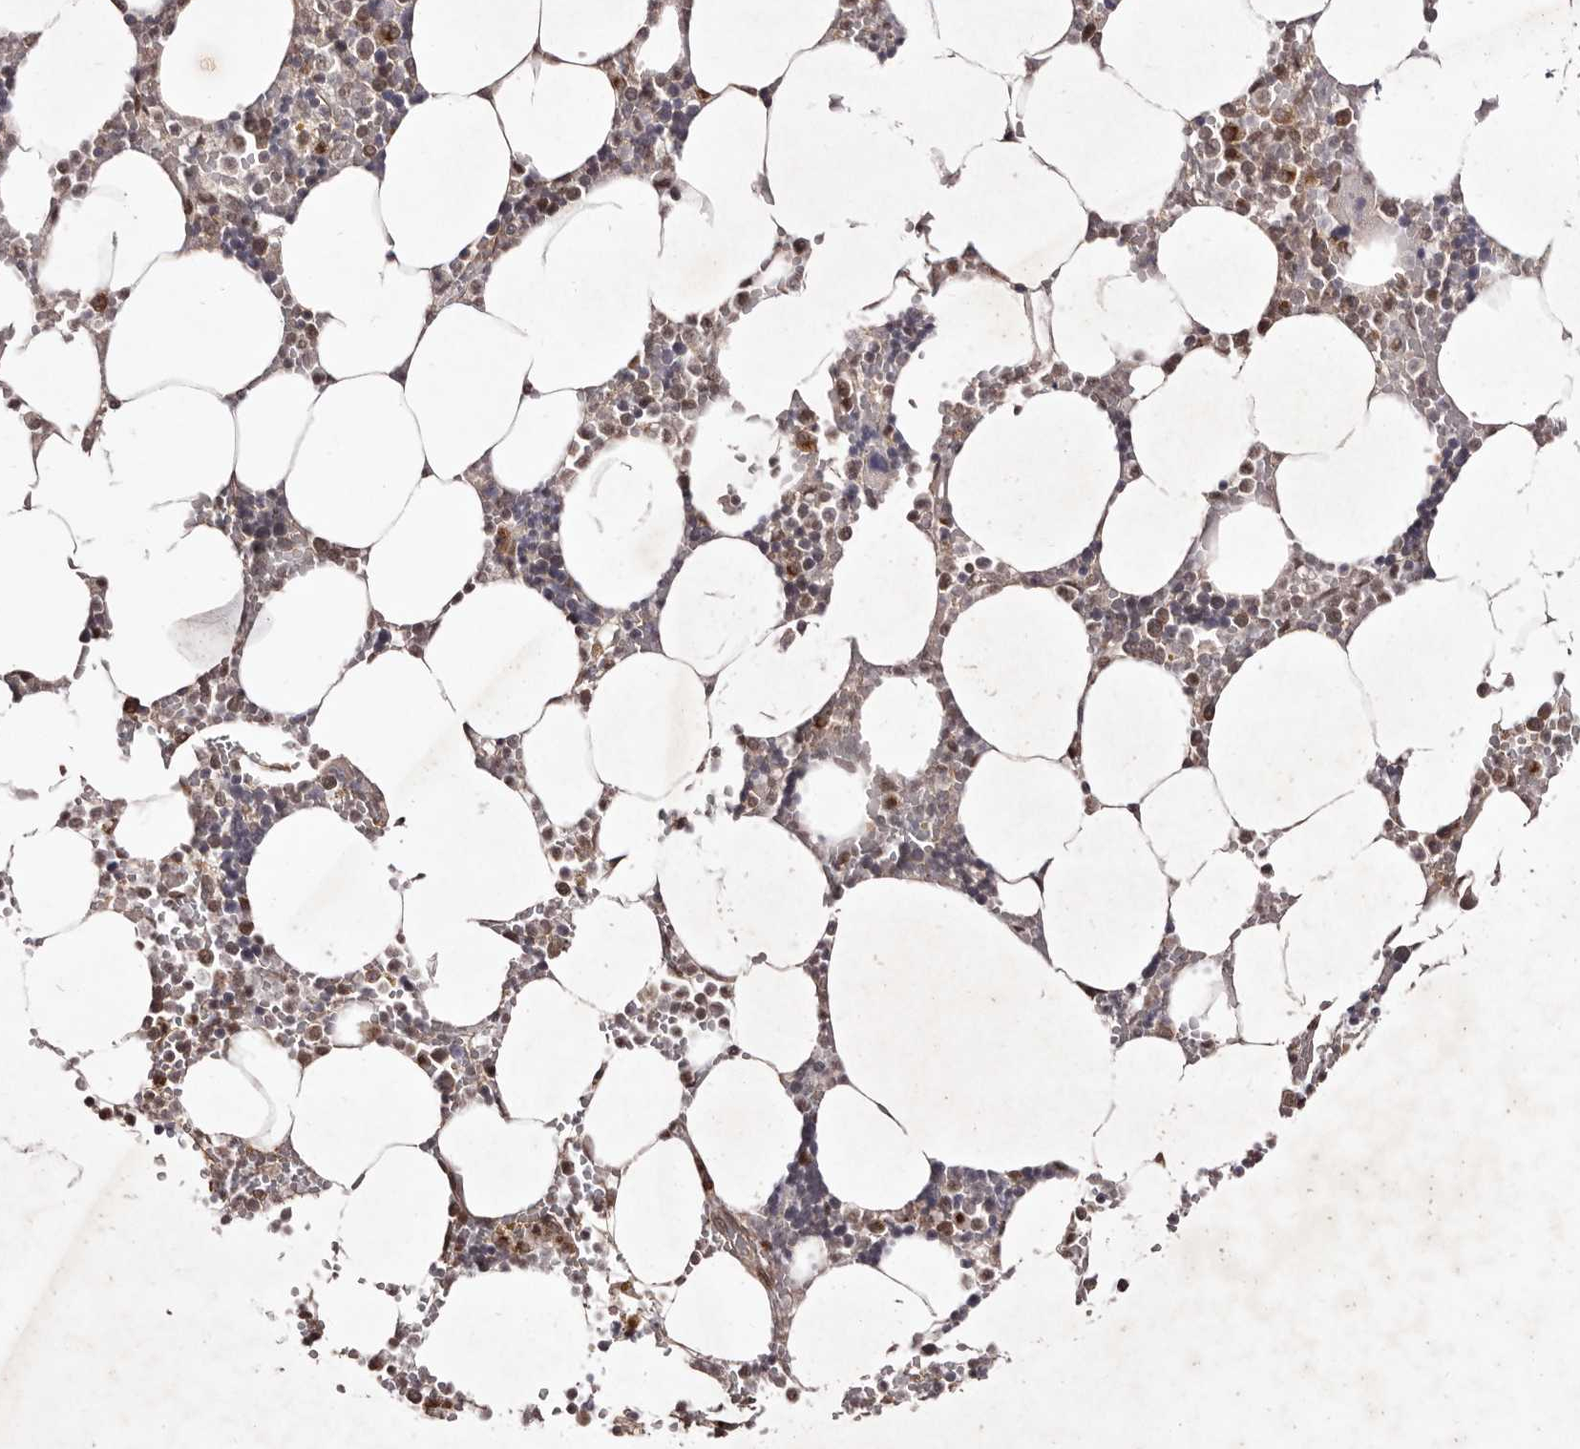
{"staining": {"intensity": "moderate", "quantity": "<25%", "location": "cytoplasmic/membranous"}, "tissue": "bone marrow", "cell_type": "Hematopoietic cells", "image_type": "normal", "snomed": [{"axis": "morphology", "description": "Normal tissue, NOS"}, {"axis": "topography", "description": "Bone marrow"}], "caption": "Protein positivity by immunohistochemistry shows moderate cytoplasmic/membranous positivity in about <25% of hematopoietic cells in normal bone marrow. Nuclei are stained in blue.", "gene": "EGR3", "patient": {"sex": "male", "age": 70}}